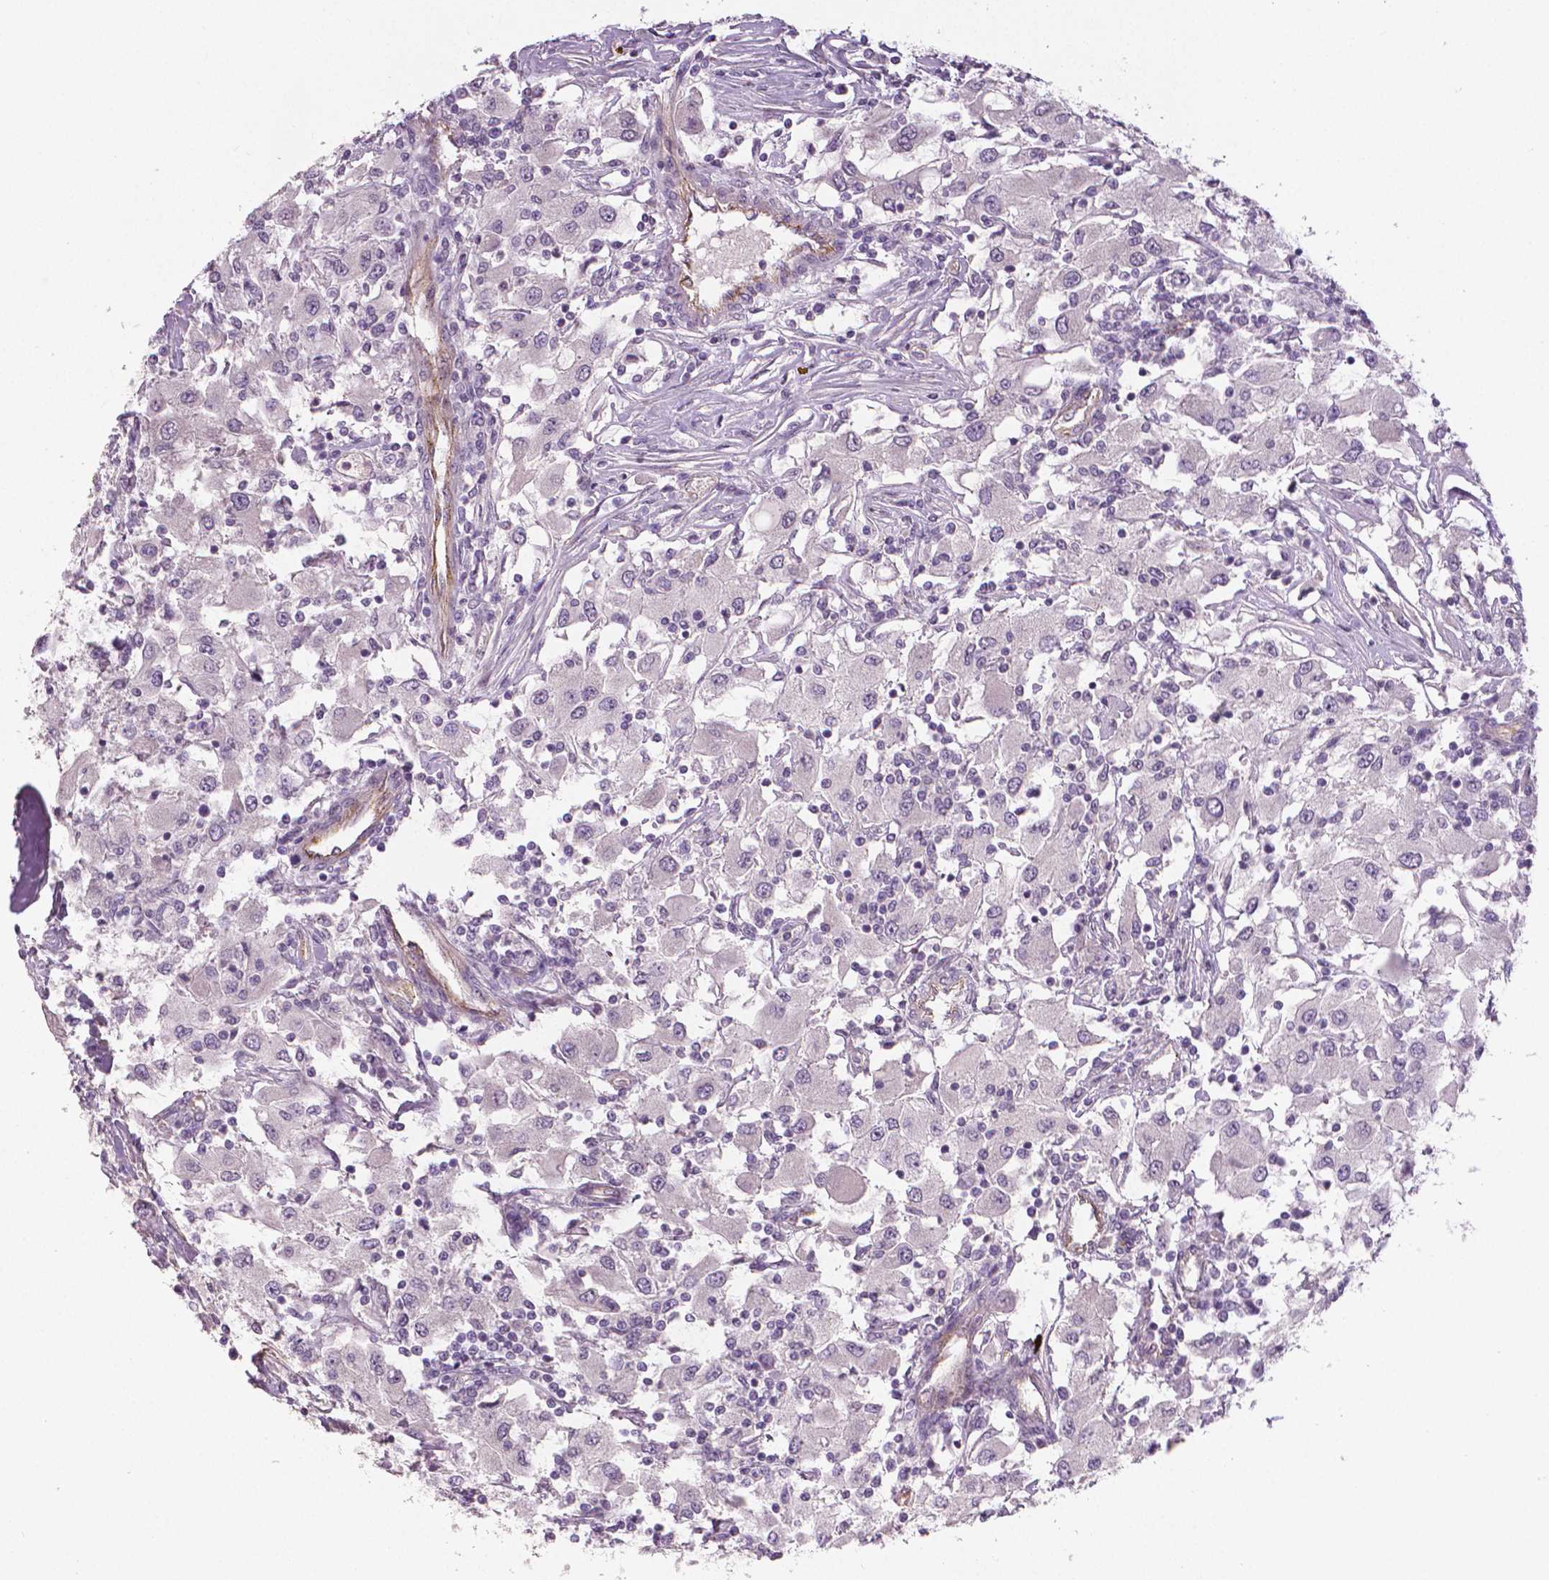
{"staining": {"intensity": "negative", "quantity": "none", "location": "none"}, "tissue": "renal cancer", "cell_type": "Tumor cells", "image_type": "cancer", "snomed": [{"axis": "morphology", "description": "Adenocarcinoma, NOS"}, {"axis": "topography", "description": "Kidney"}], "caption": "This is an immunohistochemistry micrograph of human renal adenocarcinoma. There is no positivity in tumor cells.", "gene": "FLT1", "patient": {"sex": "female", "age": 67}}